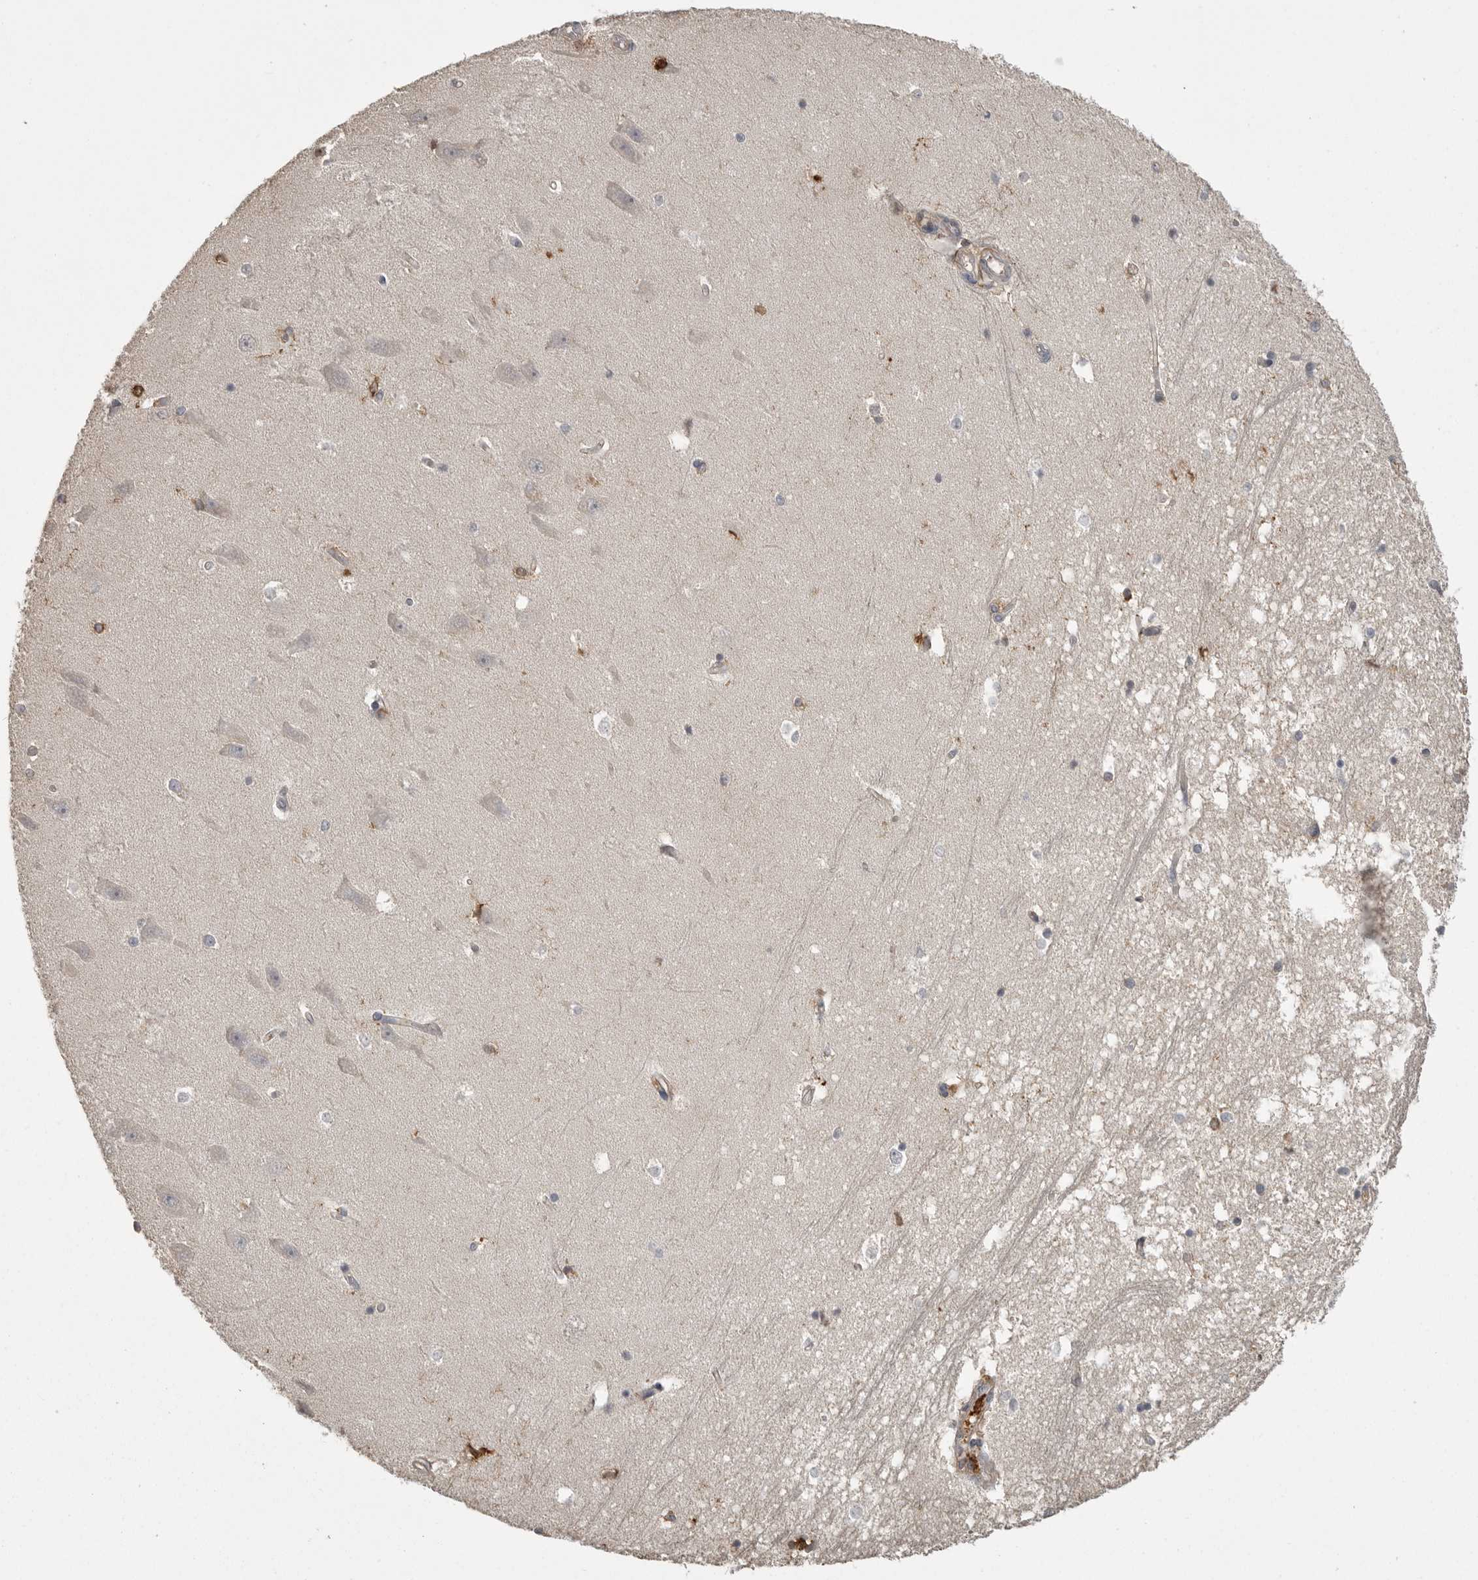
{"staining": {"intensity": "negative", "quantity": "none", "location": "none"}, "tissue": "hippocampus", "cell_type": "Glial cells", "image_type": "normal", "snomed": [{"axis": "morphology", "description": "Normal tissue, NOS"}, {"axis": "topography", "description": "Hippocampus"}], "caption": "This histopathology image is of benign hippocampus stained with immunohistochemistry (IHC) to label a protein in brown with the nuclei are counter-stained blue. There is no positivity in glial cells.", "gene": "CMTM6", "patient": {"sex": "male", "age": 45}}